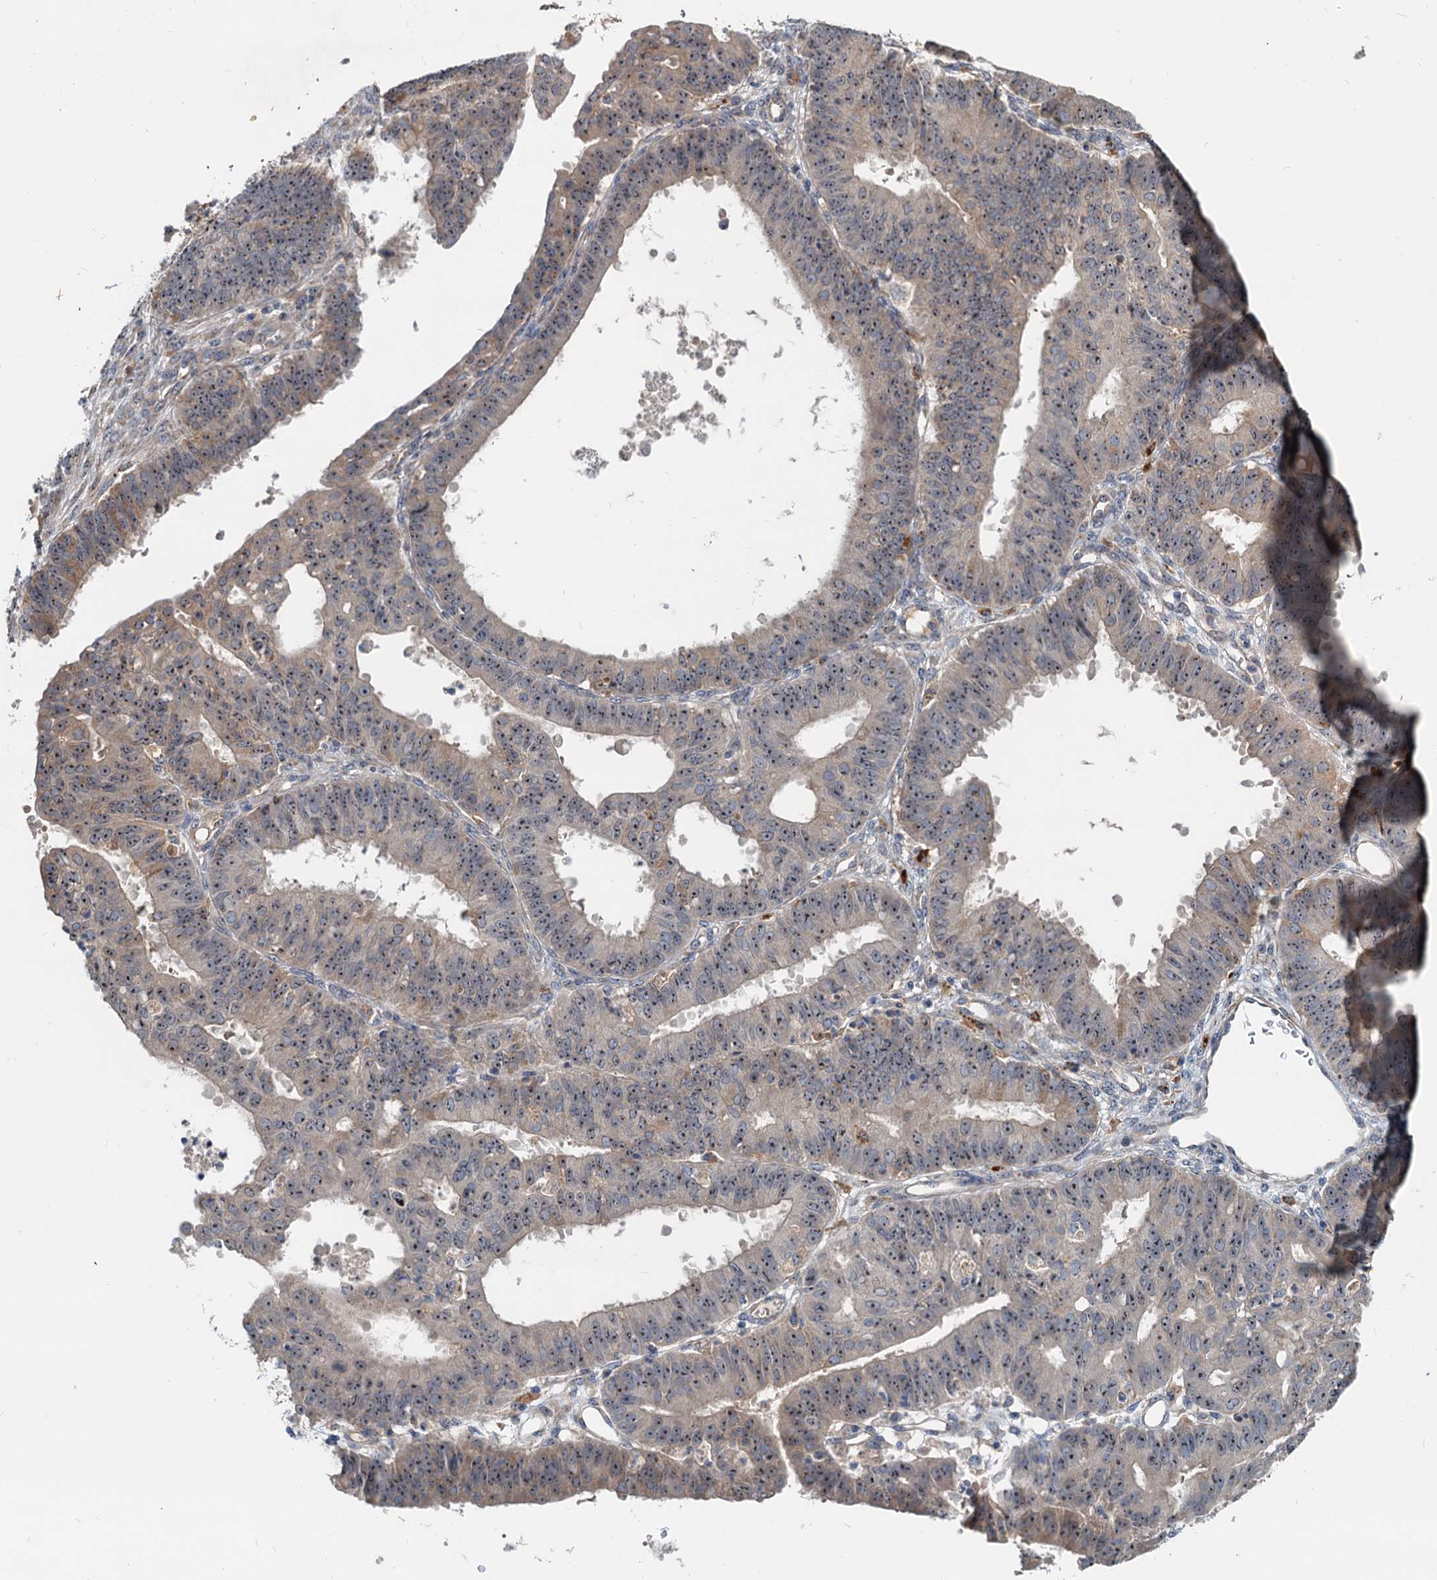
{"staining": {"intensity": "weak", "quantity": "<25%", "location": "nuclear"}, "tissue": "ovarian cancer", "cell_type": "Tumor cells", "image_type": "cancer", "snomed": [{"axis": "morphology", "description": "Carcinoma, endometroid"}, {"axis": "topography", "description": "Appendix"}, {"axis": "topography", "description": "Ovary"}], "caption": "IHC of endometroid carcinoma (ovarian) reveals no positivity in tumor cells.", "gene": "RGS7BP", "patient": {"sex": "female", "age": 42}}